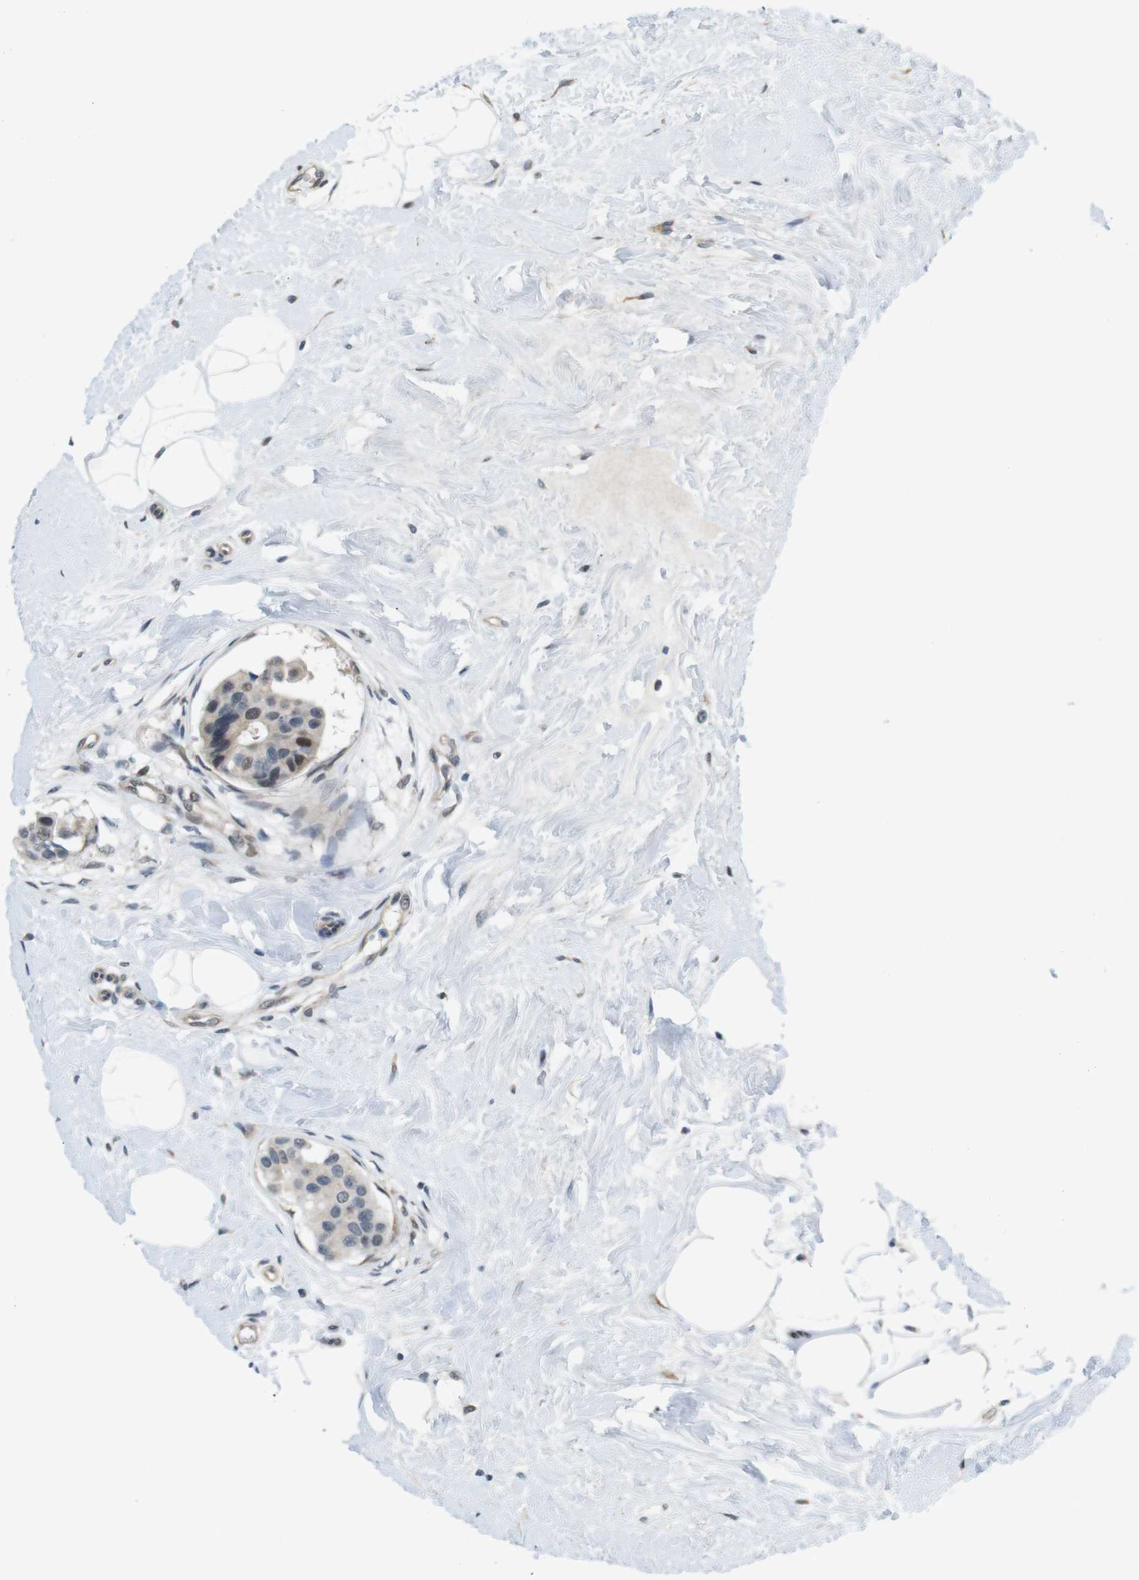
{"staining": {"intensity": "weak", "quantity": "25%-75%", "location": "nuclear"}, "tissue": "breast cancer", "cell_type": "Tumor cells", "image_type": "cancer", "snomed": [{"axis": "morphology", "description": "Normal tissue, NOS"}, {"axis": "morphology", "description": "Duct carcinoma"}, {"axis": "topography", "description": "Breast"}], "caption": "Protein analysis of breast cancer (invasive ductal carcinoma) tissue demonstrates weak nuclear expression in approximately 25%-75% of tumor cells.", "gene": "SMCO2", "patient": {"sex": "female", "age": 39}}